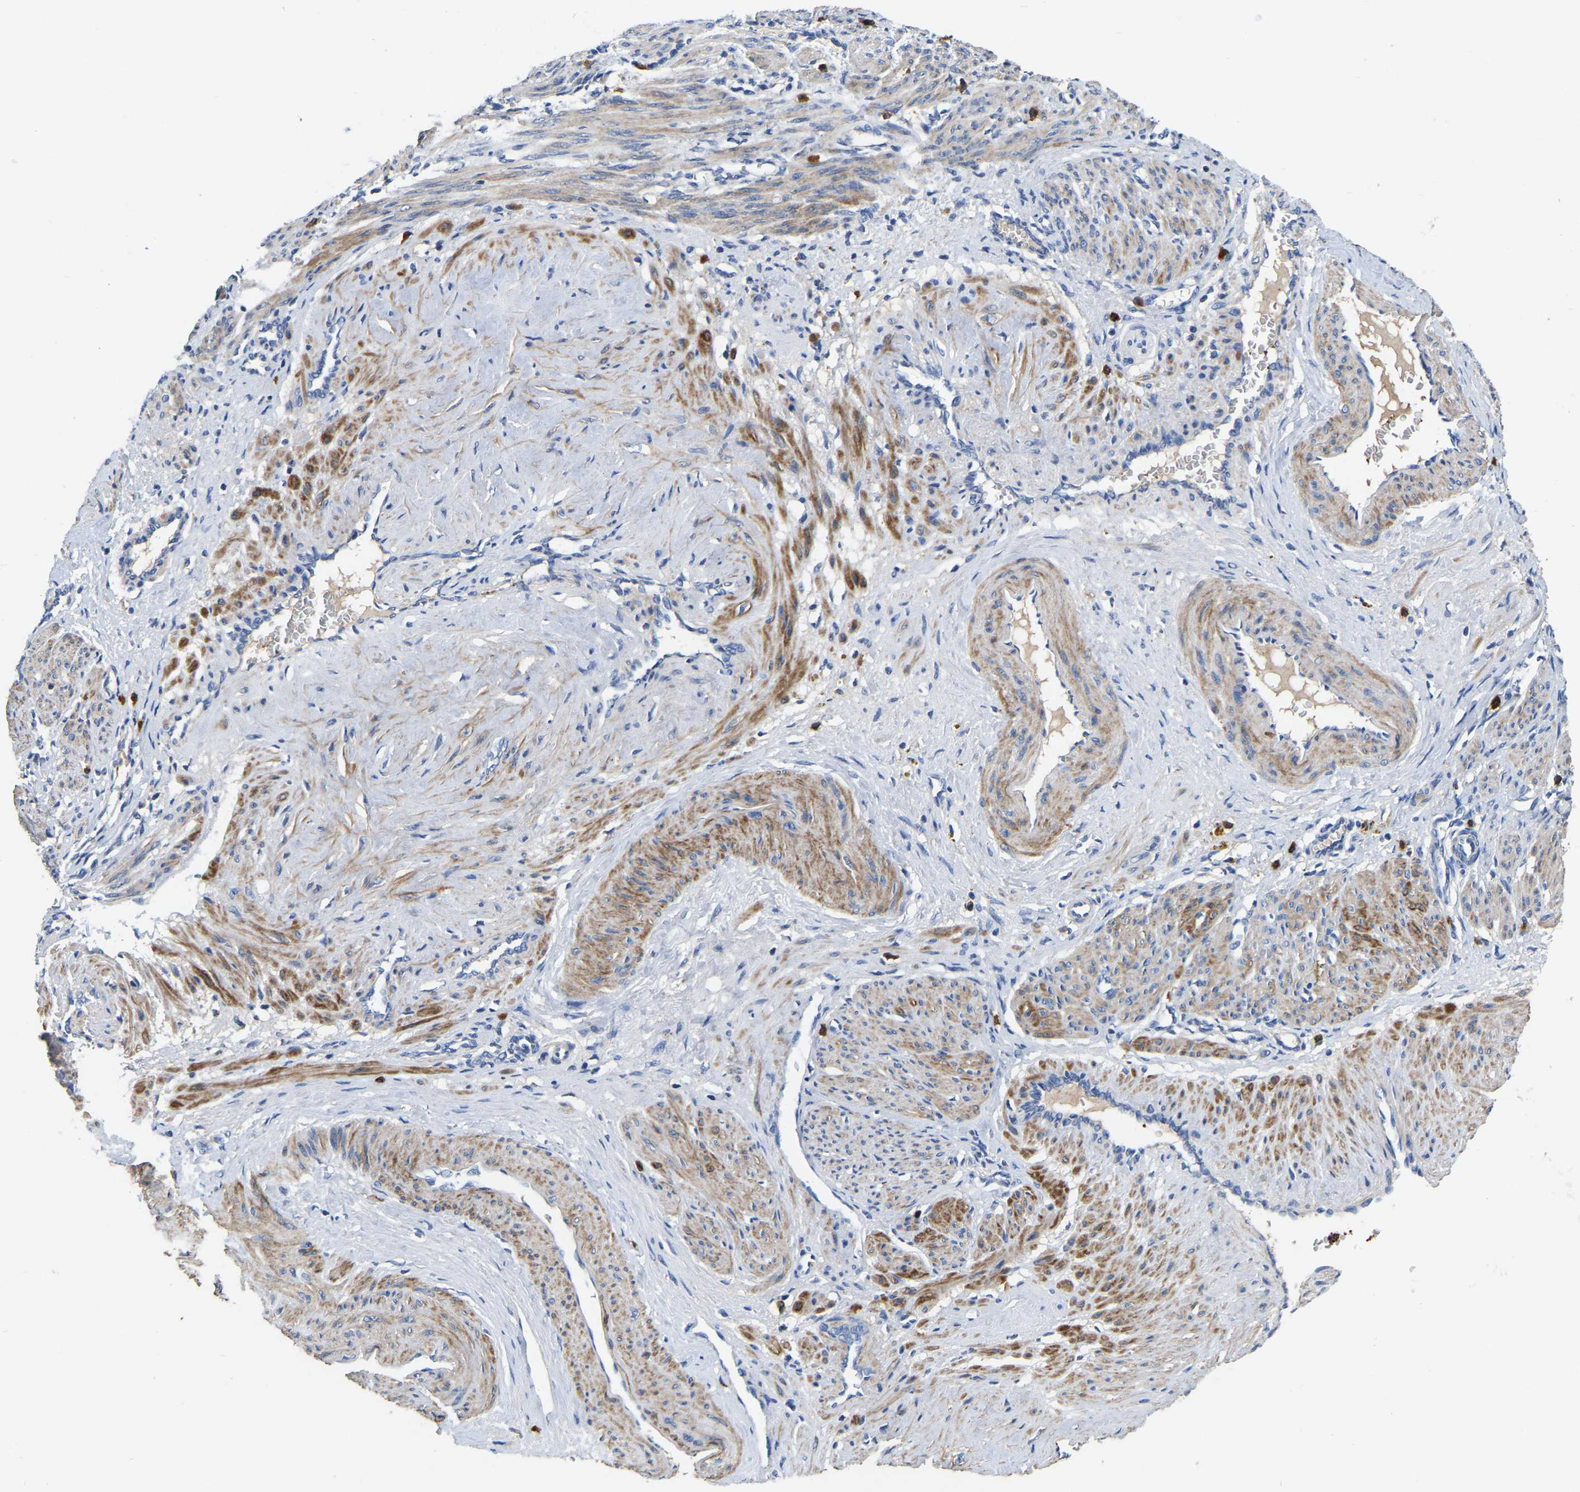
{"staining": {"intensity": "moderate", "quantity": ">75%", "location": "cytoplasmic/membranous"}, "tissue": "smooth muscle", "cell_type": "Smooth muscle cells", "image_type": "normal", "snomed": [{"axis": "morphology", "description": "Normal tissue, NOS"}, {"axis": "topography", "description": "Endometrium"}], "caption": "Protein staining by immunohistochemistry (IHC) shows moderate cytoplasmic/membranous expression in approximately >75% of smooth muscle cells in unremarkable smooth muscle.", "gene": "RAB27B", "patient": {"sex": "female", "age": 33}}